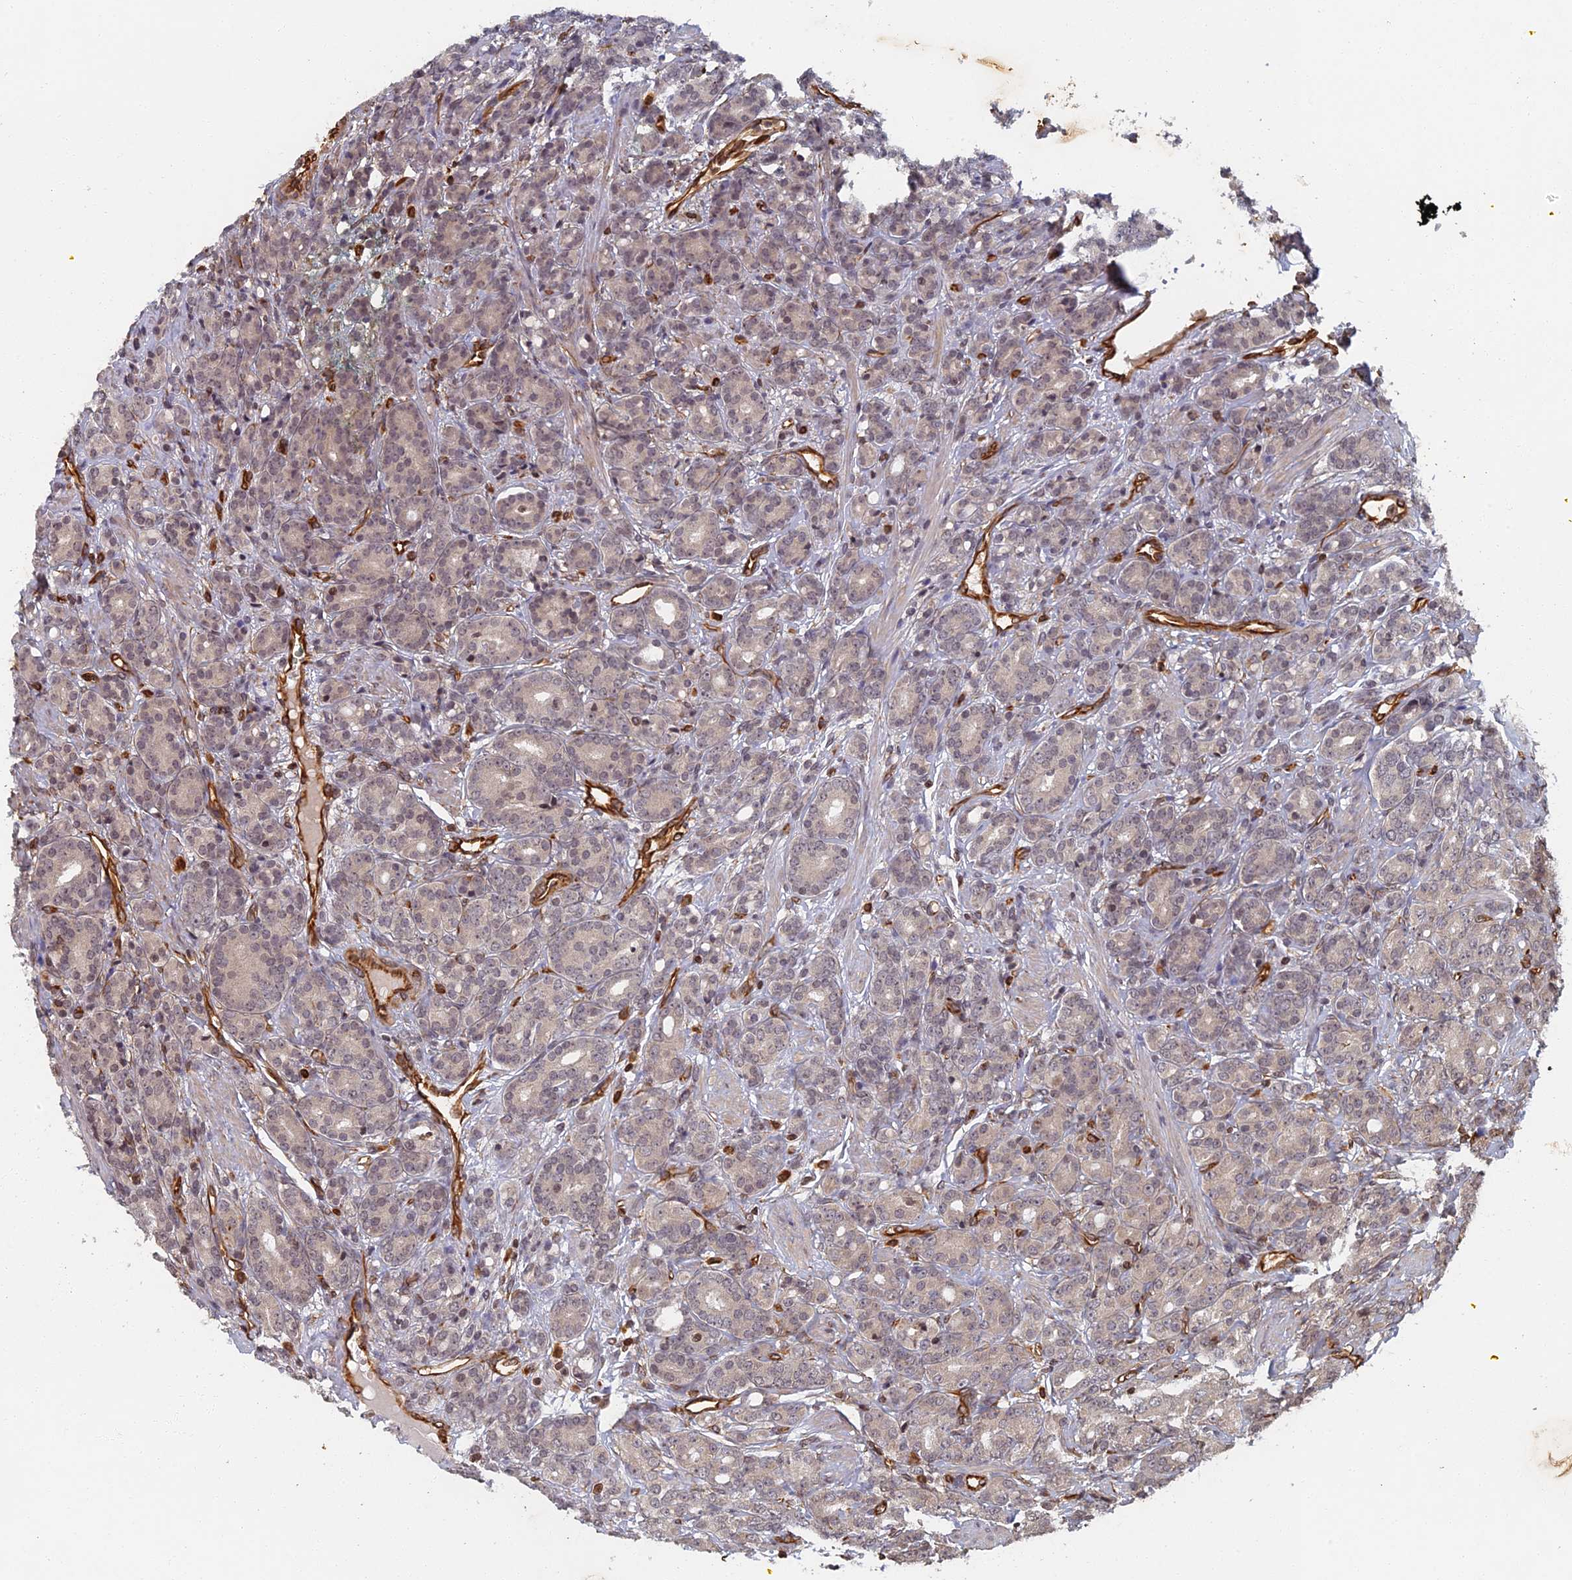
{"staining": {"intensity": "weak", "quantity": "<25%", "location": "nuclear"}, "tissue": "prostate cancer", "cell_type": "Tumor cells", "image_type": "cancer", "snomed": [{"axis": "morphology", "description": "Adenocarcinoma, High grade"}, {"axis": "topography", "description": "Prostate"}], "caption": "High power microscopy micrograph of an immunohistochemistry (IHC) micrograph of prostate high-grade adenocarcinoma, revealing no significant staining in tumor cells.", "gene": "ABCB10", "patient": {"sex": "male", "age": 62}}